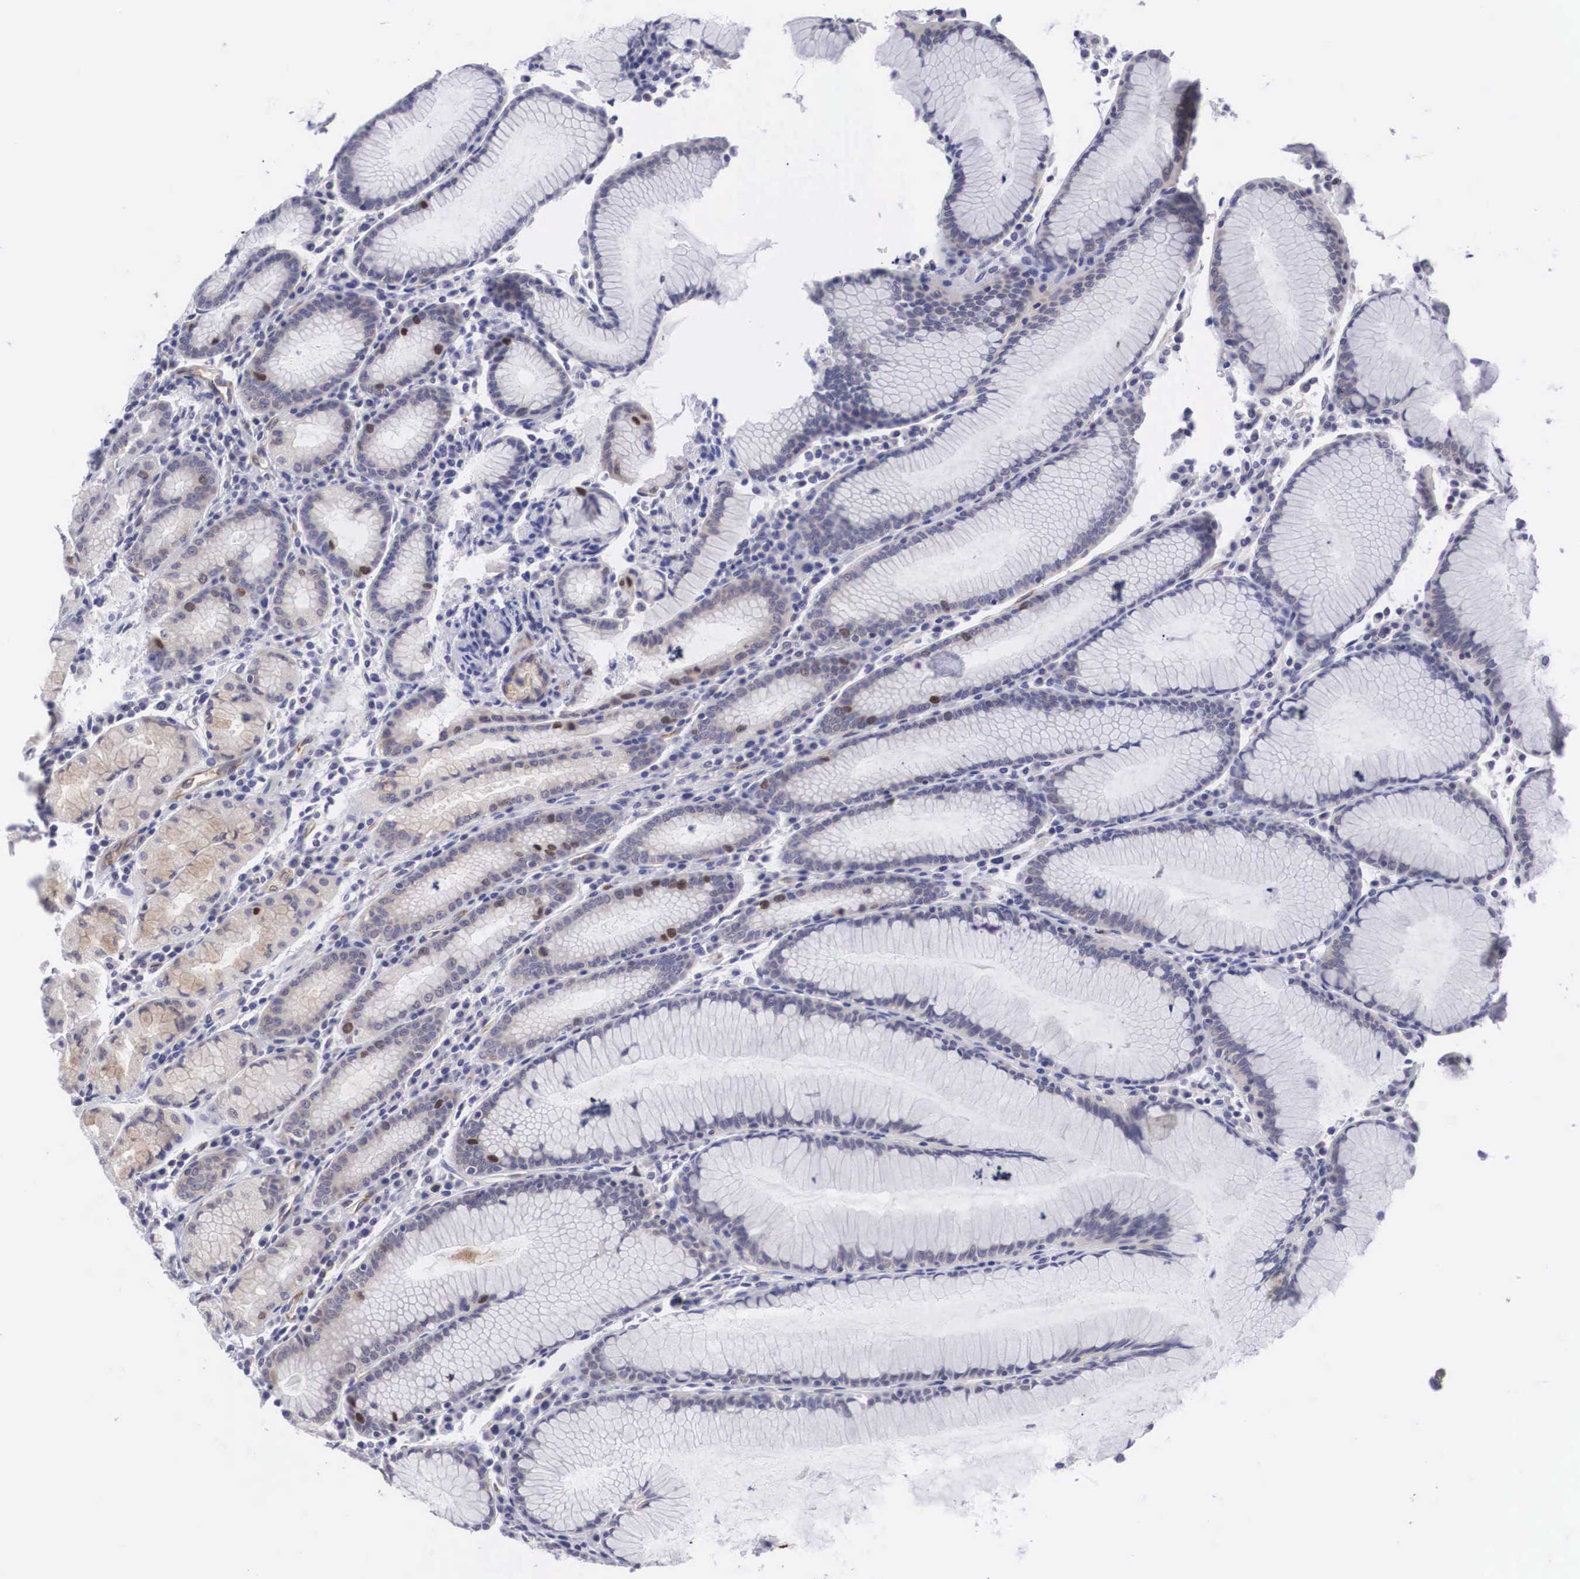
{"staining": {"intensity": "moderate", "quantity": "<25%", "location": "cytoplasmic/membranous,nuclear"}, "tissue": "stomach", "cell_type": "Glandular cells", "image_type": "normal", "snomed": [{"axis": "morphology", "description": "Normal tissue, NOS"}, {"axis": "topography", "description": "Stomach, lower"}], "caption": "Immunohistochemistry of normal stomach shows low levels of moderate cytoplasmic/membranous,nuclear positivity in approximately <25% of glandular cells.", "gene": "MAST4", "patient": {"sex": "female", "age": 43}}